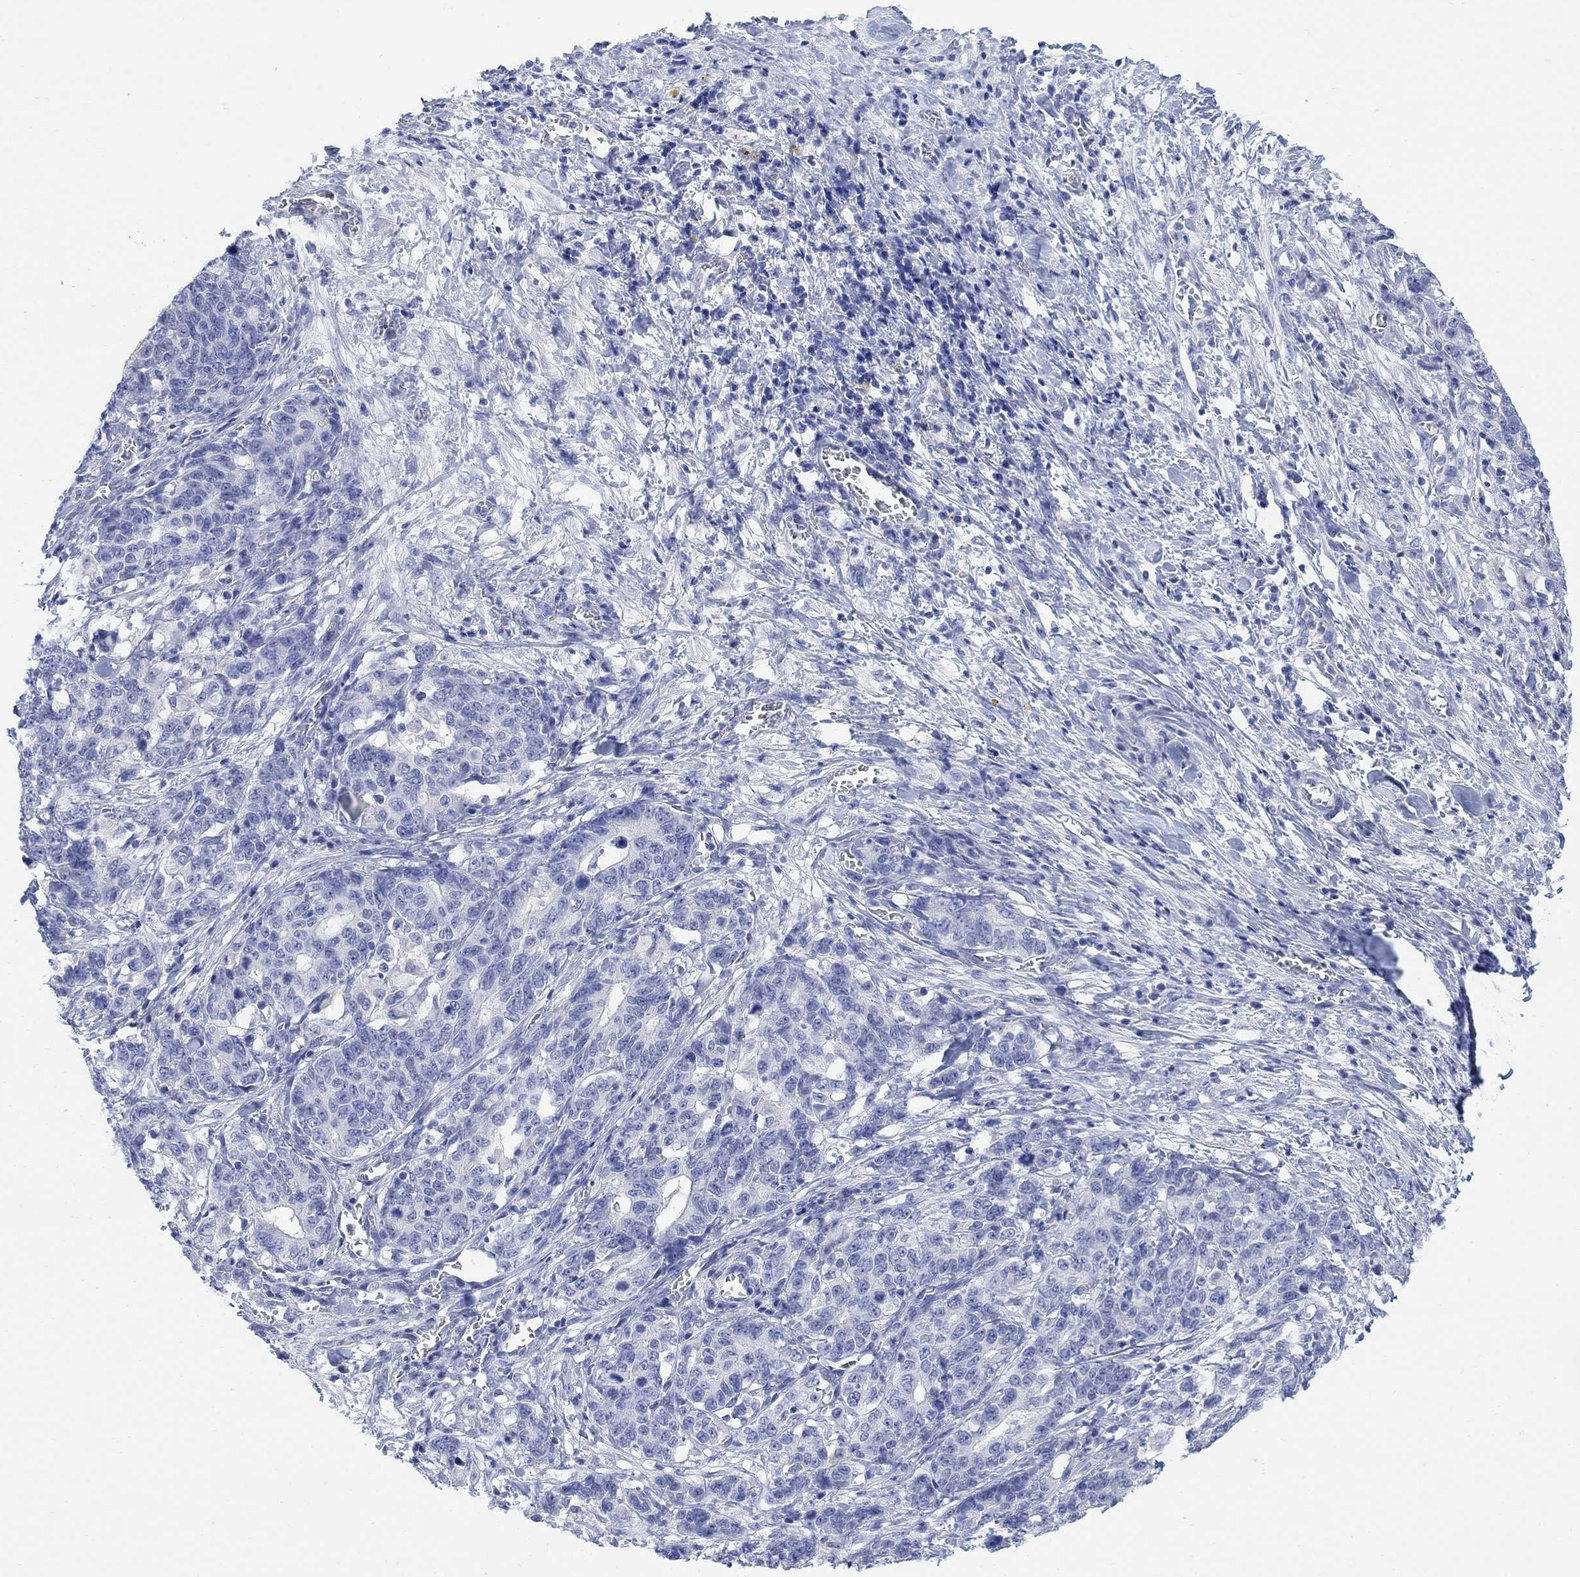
{"staining": {"intensity": "negative", "quantity": "none", "location": "none"}, "tissue": "stomach cancer", "cell_type": "Tumor cells", "image_type": "cancer", "snomed": [{"axis": "morphology", "description": "Normal tissue, NOS"}, {"axis": "morphology", "description": "Adenocarcinoma, NOS"}, {"axis": "topography", "description": "Stomach"}], "caption": "High magnification brightfield microscopy of stomach cancer (adenocarcinoma) stained with DAB (3,3'-diaminobenzidine) (brown) and counterstained with hematoxylin (blue): tumor cells show no significant expression.", "gene": "FBP2", "patient": {"sex": "female", "age": 64}}